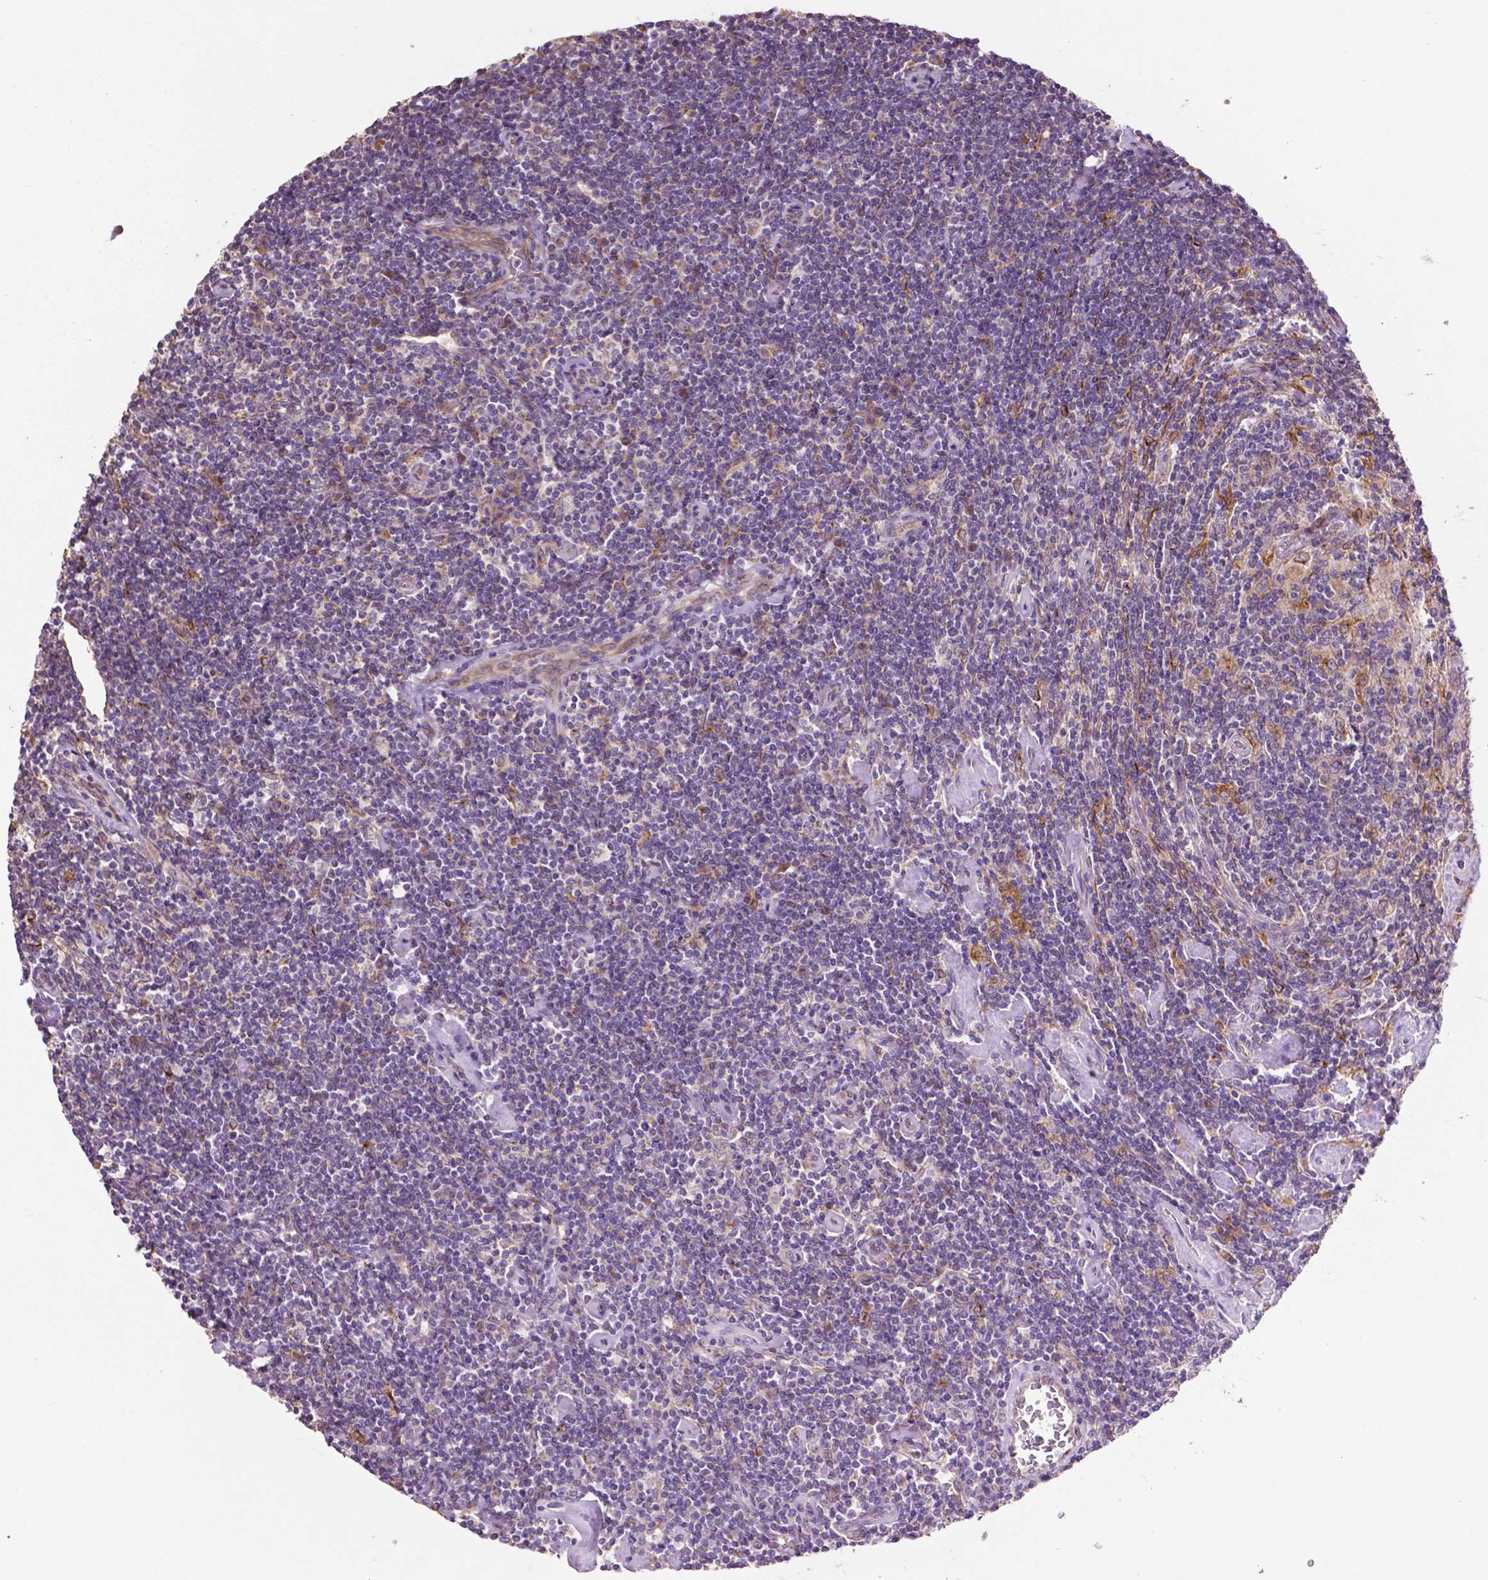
{"staining": {"intensity": "negative", "quantity": "none", "location": "none"}, "tissue": "lymphoma", "cell_type": "Tumor cells", "image_type": "cancer", "snomed": [{"axis": "morphology", "description": "Hodgkin's disease, NOS"}, {"axis": "topography", "description": "Lymph node"}], "caption": "This is a micrograph of IHC staining of lymphoma, which shows no positivity in tumor cells.", "gene": "MBTPS1", "patient": {"sex": "male", "age": 40}}